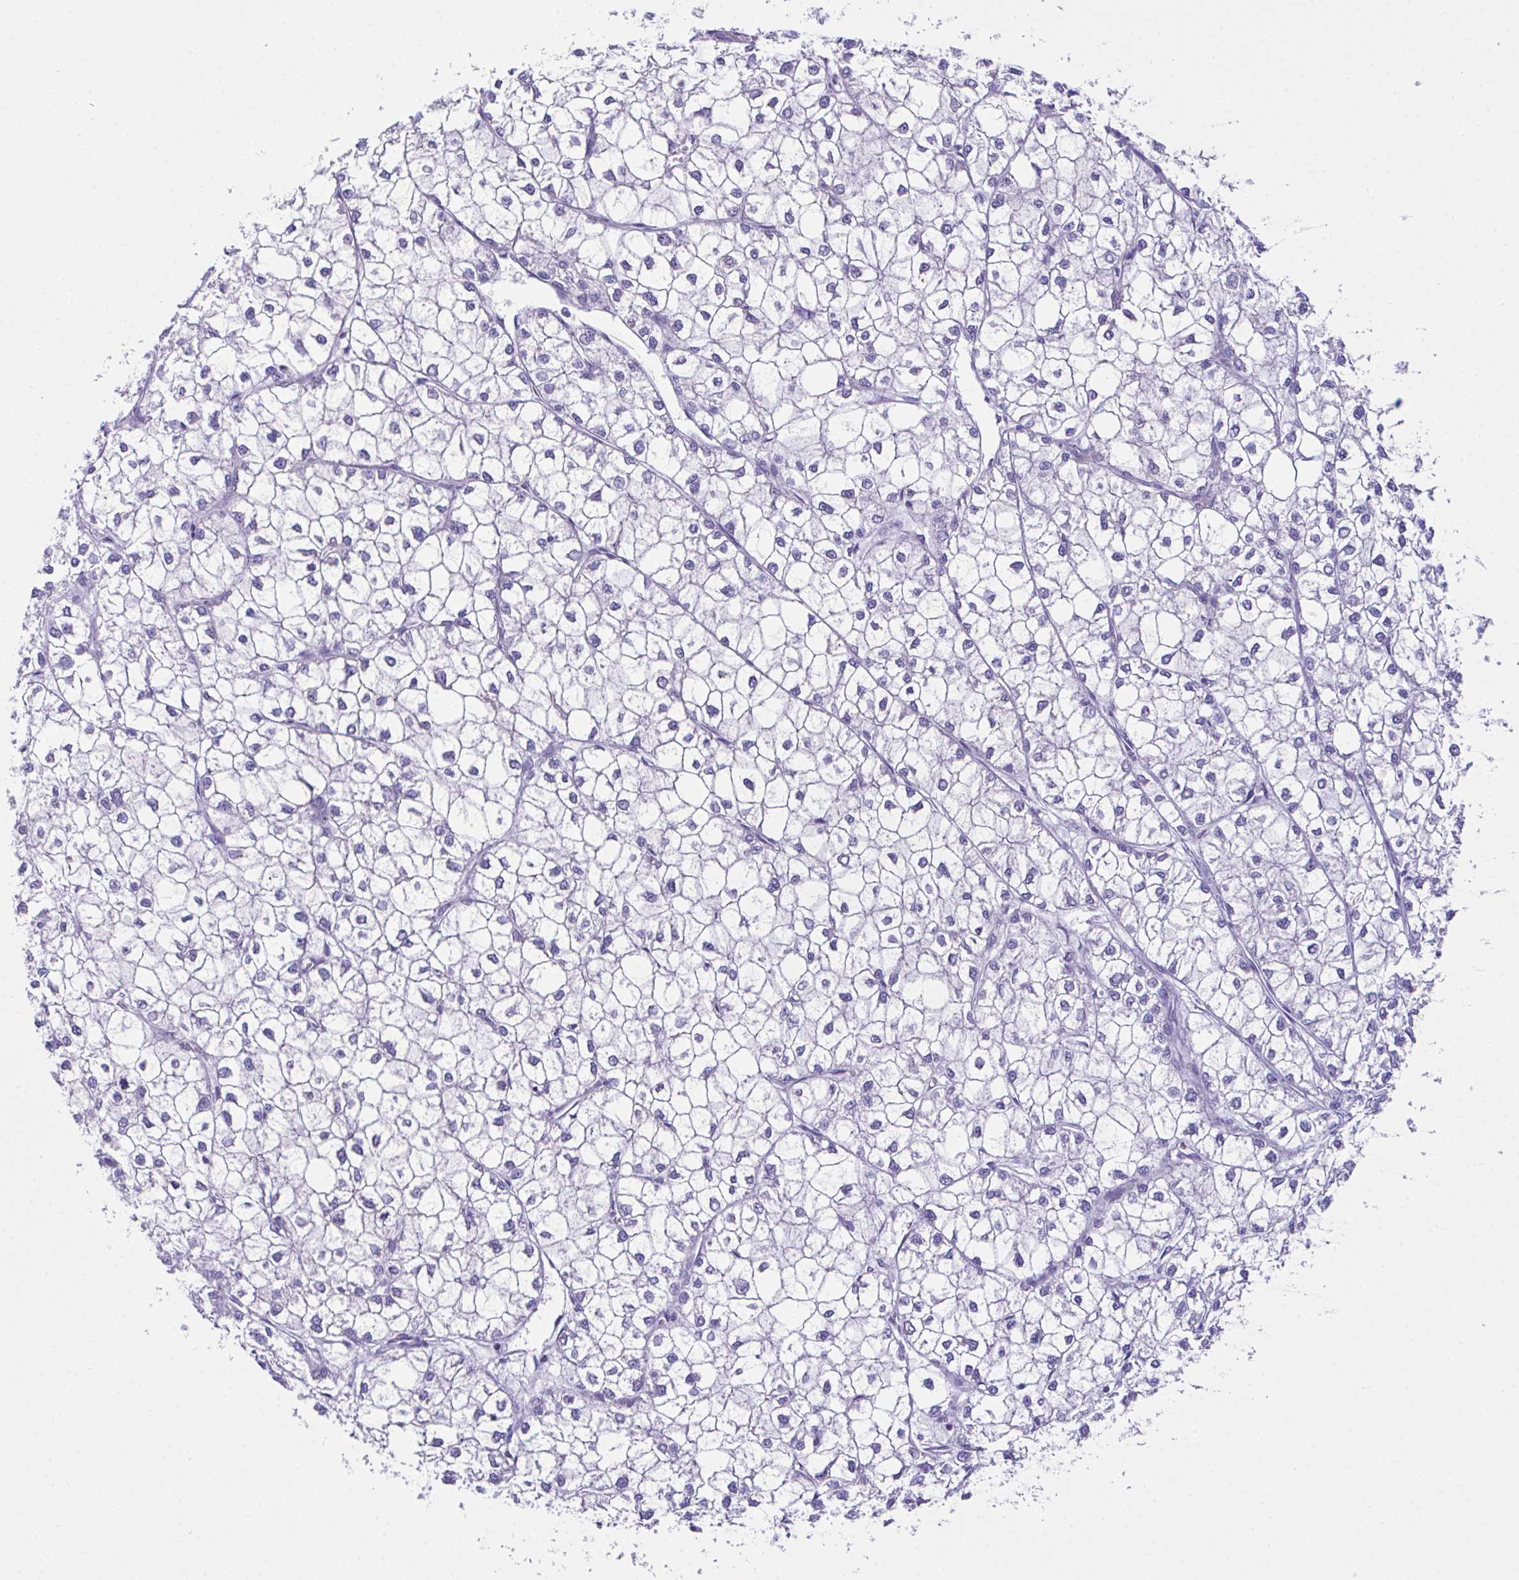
{"staining": {"intensity": "negative", "quantity": "none", "location": "none"}, "tissue": "liver cancer", "cell_type": "Tumor cells", "image_type": "cancer", "snomed": [{"axis": "morphology", "description": "Carcinoma, Hepatocellular, NOS"}, {"axis": "topography", "description": "Liver"}], "caption": "Tumor cells show no significant expression in liver hepatocellular carcinoma.", "gene": "NLRP8", "patient": {"sex": "female", "age": 43}}